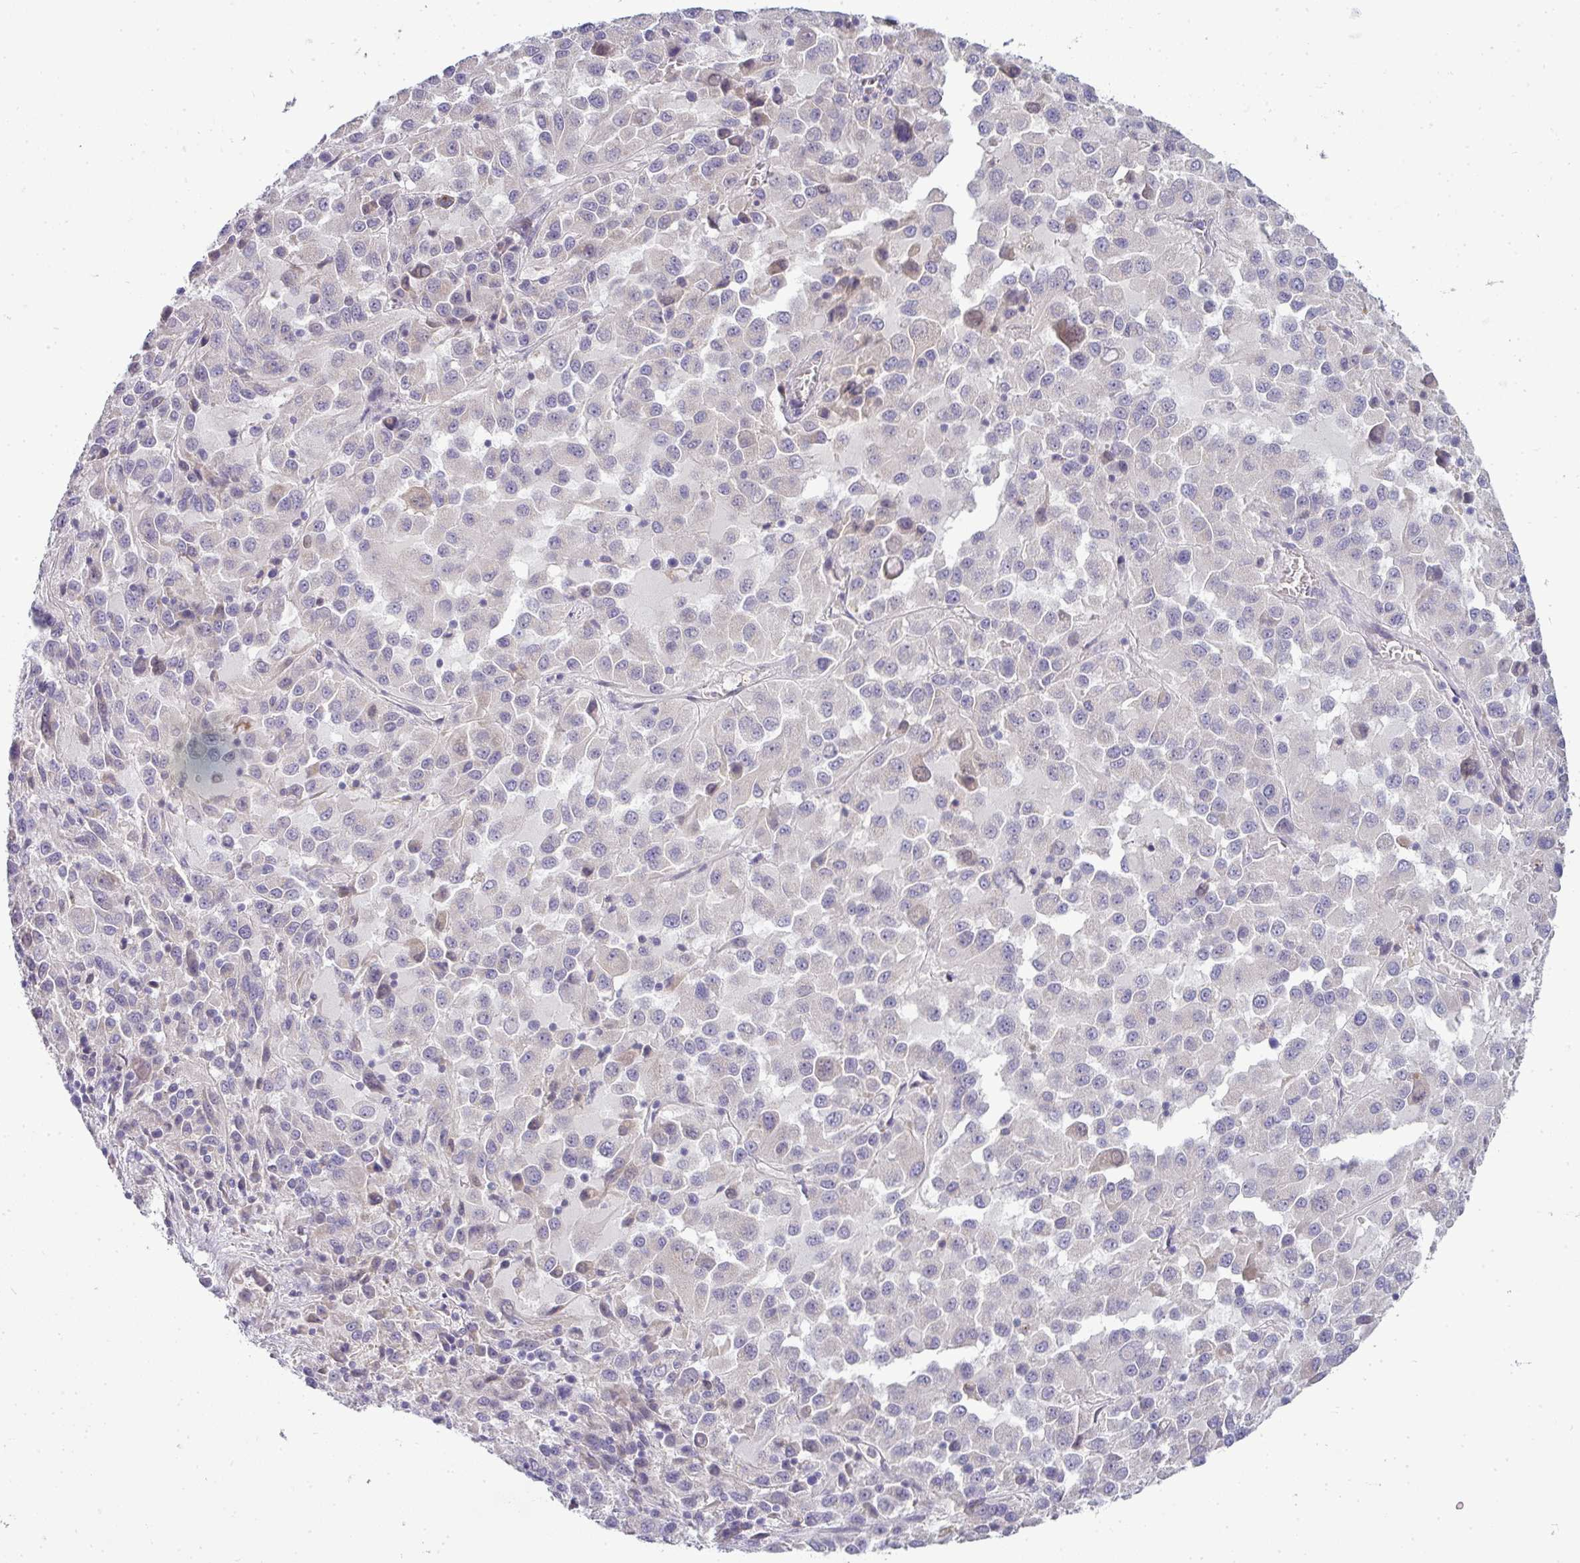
{"staining": {"intensity": "weak", "quantity": "<25%", "location": "nuclear"}, "tissue": "melanoma", "cell_type": "Tumor cells", "image_type": "cancer", "snomed": [{"axis": "morphology", "description": "Malignant melanoma, Metastatic site"}, {"axis": "topography", "description": "Lung"}], "caption": "The histopathology image exhibits no significant positivity in tumor cells of melanoma. Brightfield microscopy of IHC stained with DAB (brown) and hematoxylin (blue), captured at high magnification.", "gene": "ASXL3", "patient": {"sex": "male", "age": 64}}